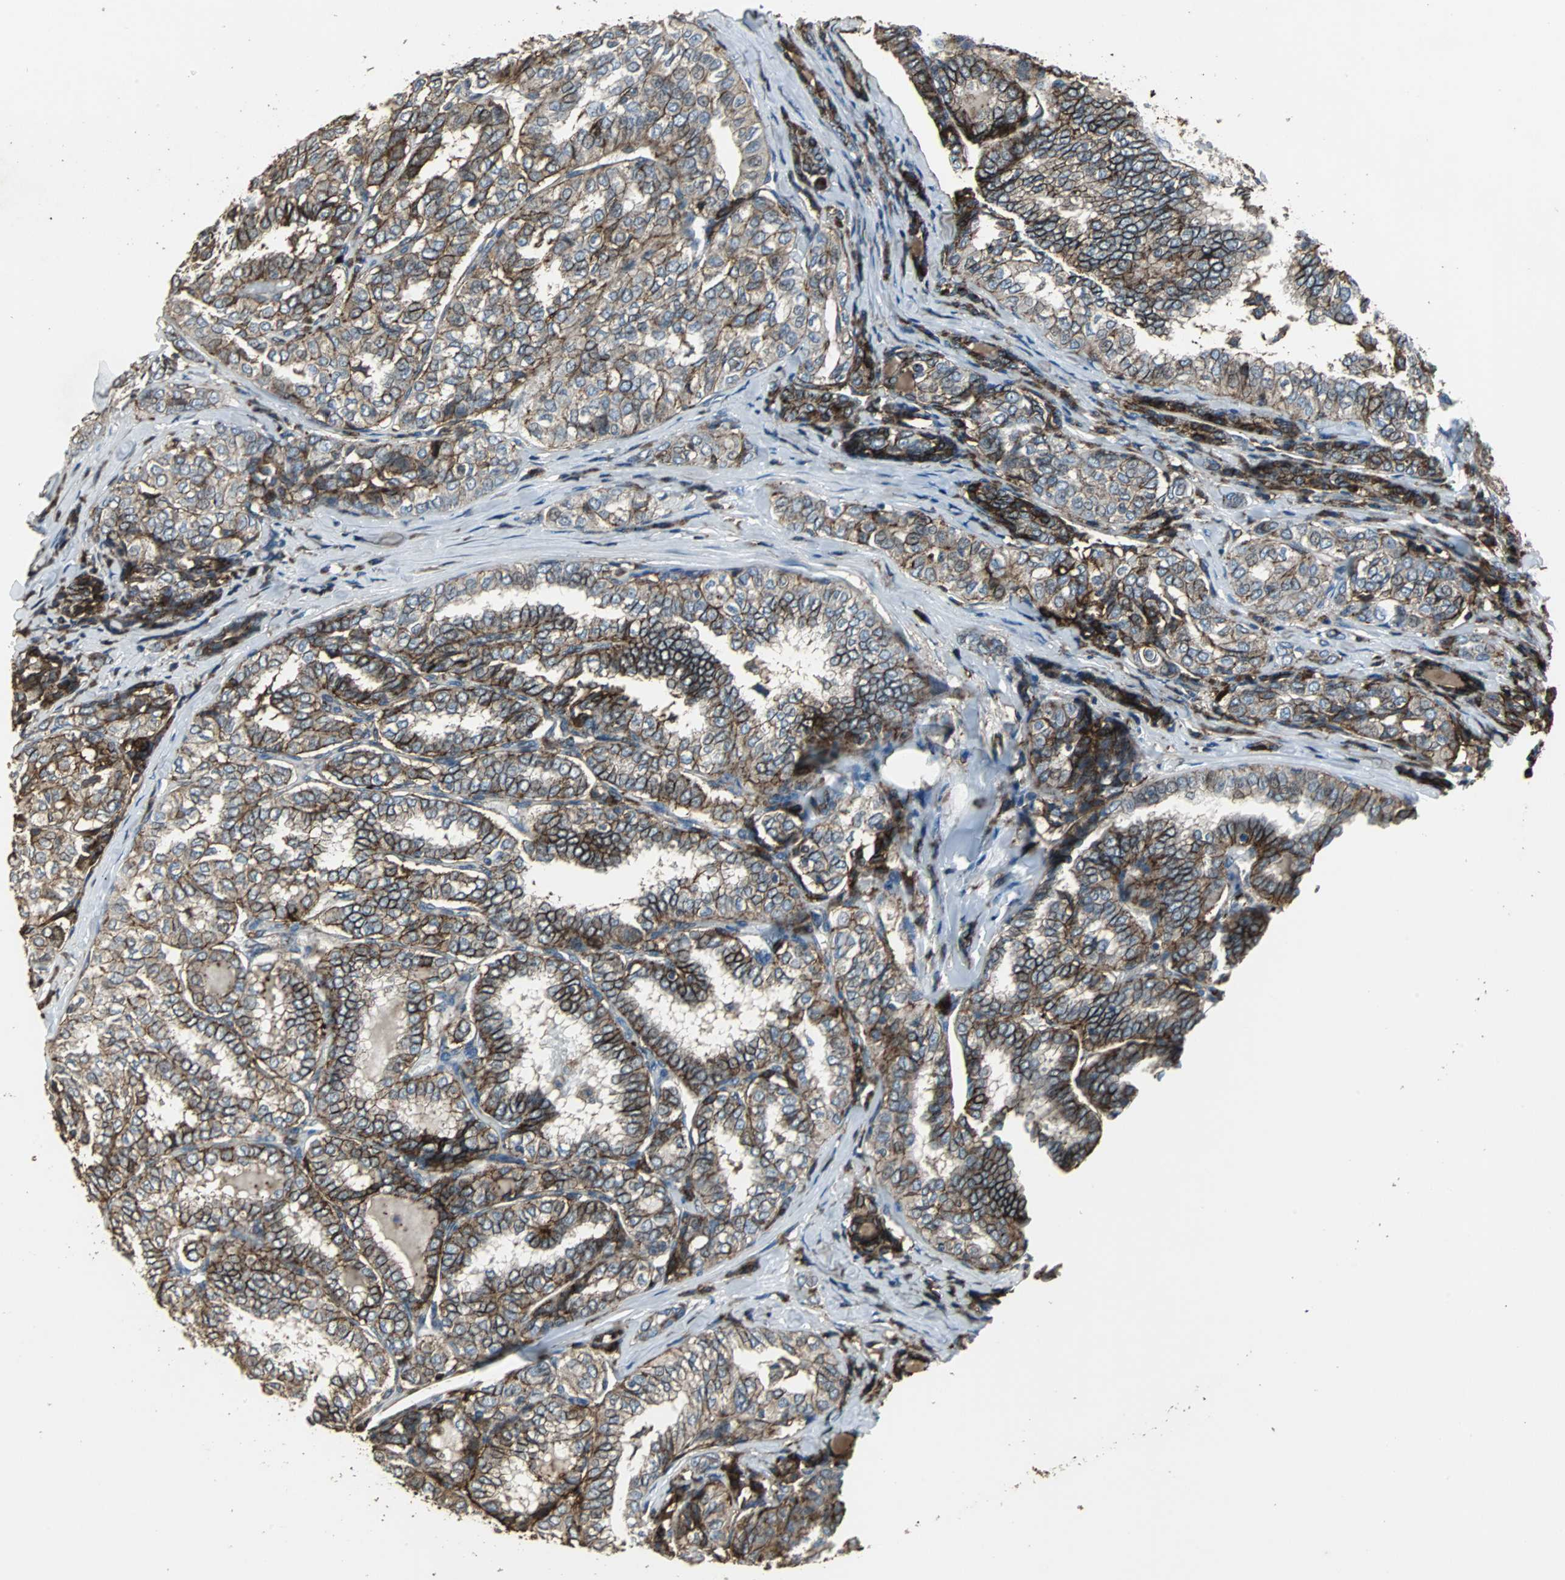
{"staining": {"intensity": "strong", "quantity": ">75%", "location": "cytoplasmic/membranous"}, "tissue": "thyroid cancer", "cell_type": "Tumor cells", "image_type": "cancer", "snomed": [{"axis": "morphology", "description": "Papillary adenocarcinoma, NOS"}, {"axis": "topography", "description": "Thyroid gland"}], "caption": "Strong cytoplasmic/membranous staining for a protein is seen in about >75% of tumor cells of papillary adenocarcinoma (thyroid) using IHC.", "gene": "F11R", "patient": {"sex": "female", "age": 30}}